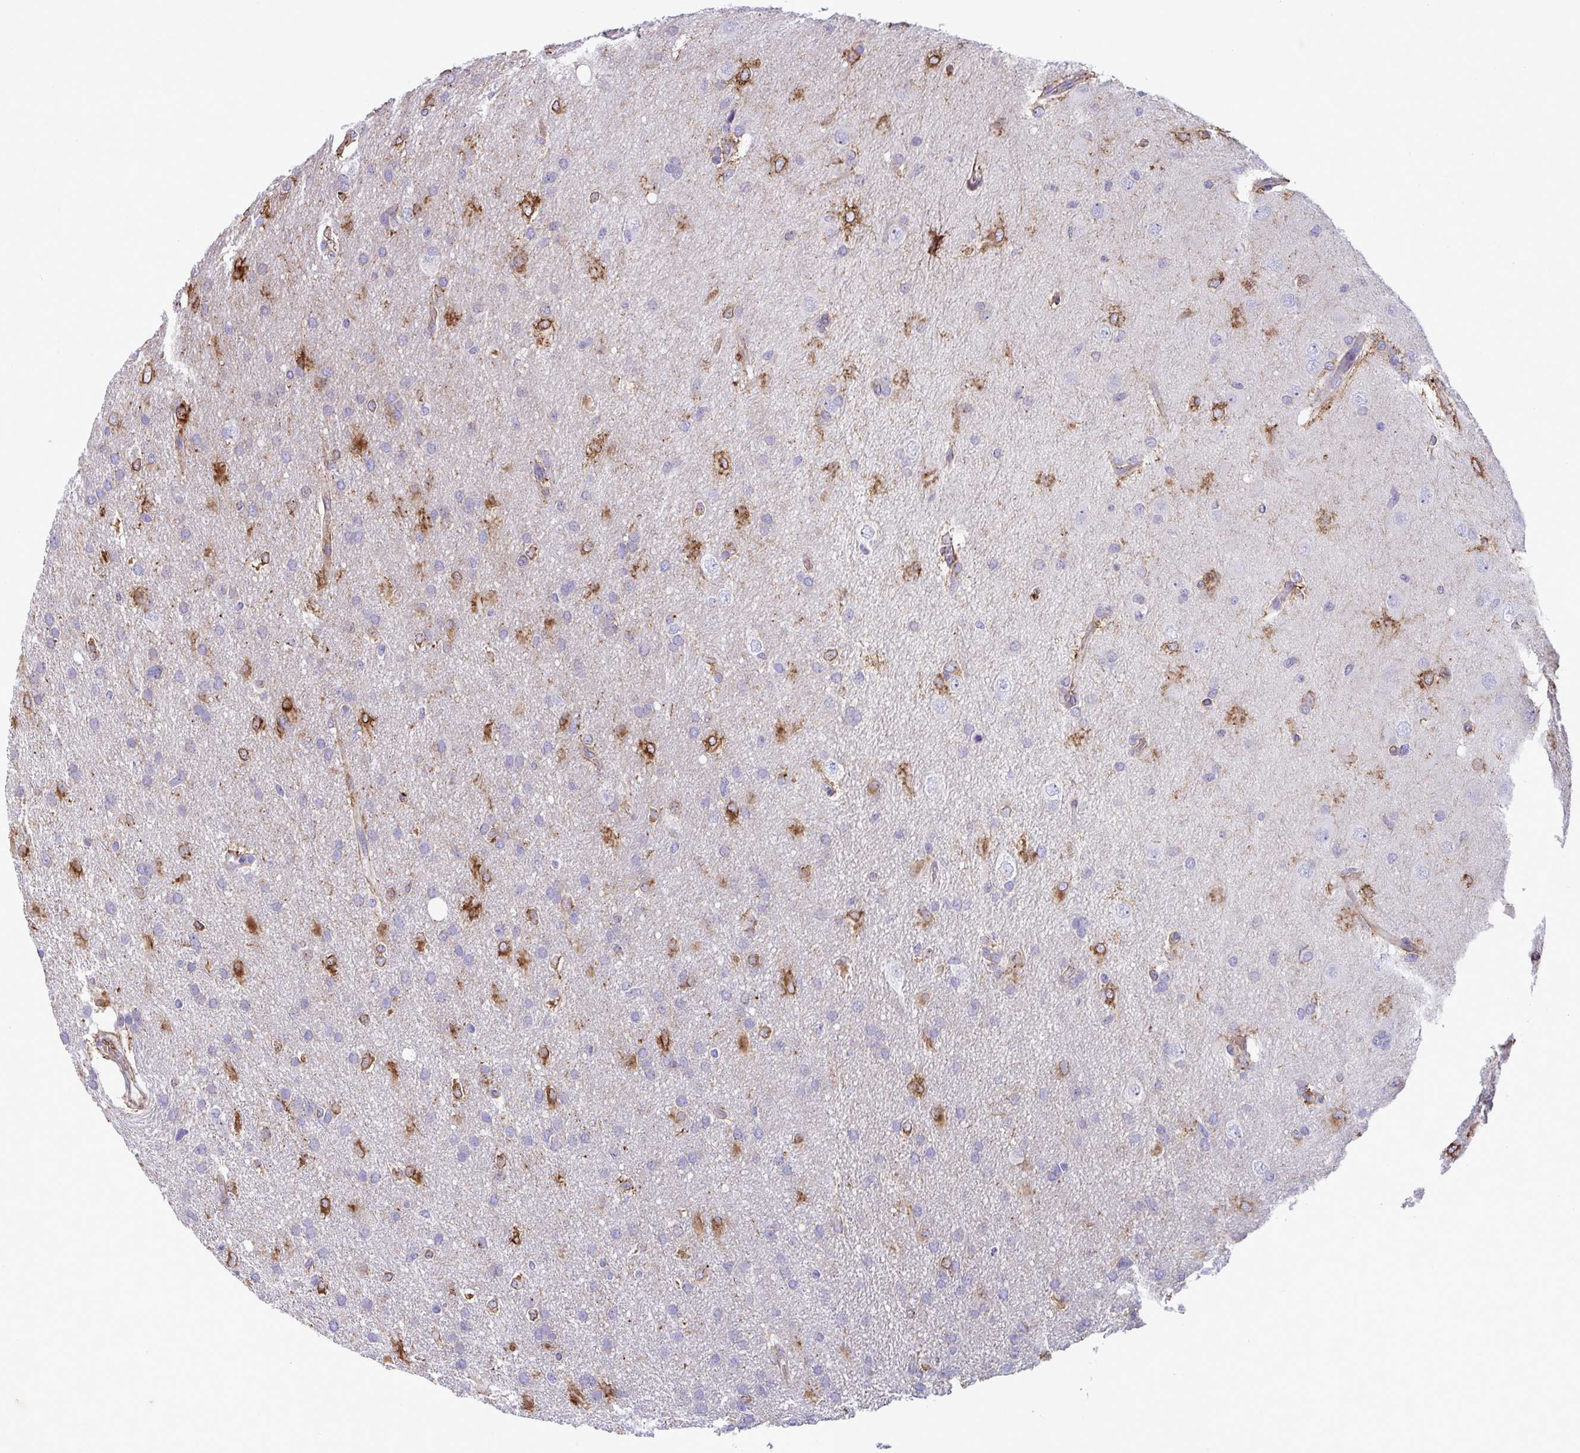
{"staining": {"intensity": "strong", "quantity": "25%-75%", "location": "cytoplasmic/membranous"}, "tissue": "glioma", "cell_type": "Tumor cells", "image_type": "cancer", "snomed": [{"axis": "morphology", "description": "Glioma, malignant, High grade"}, {"axis": "topography", "description": "Brain"}], "caption": "A photomicrograph showing strong cytoplasmic/membranous positivity in about 25%-75% of tumor cells in high-grade glioma (malignant), as visualized by brown immunohistochemical staining.", "gene": "ASPH", "patient": {"sex": "male", "age": 53}}